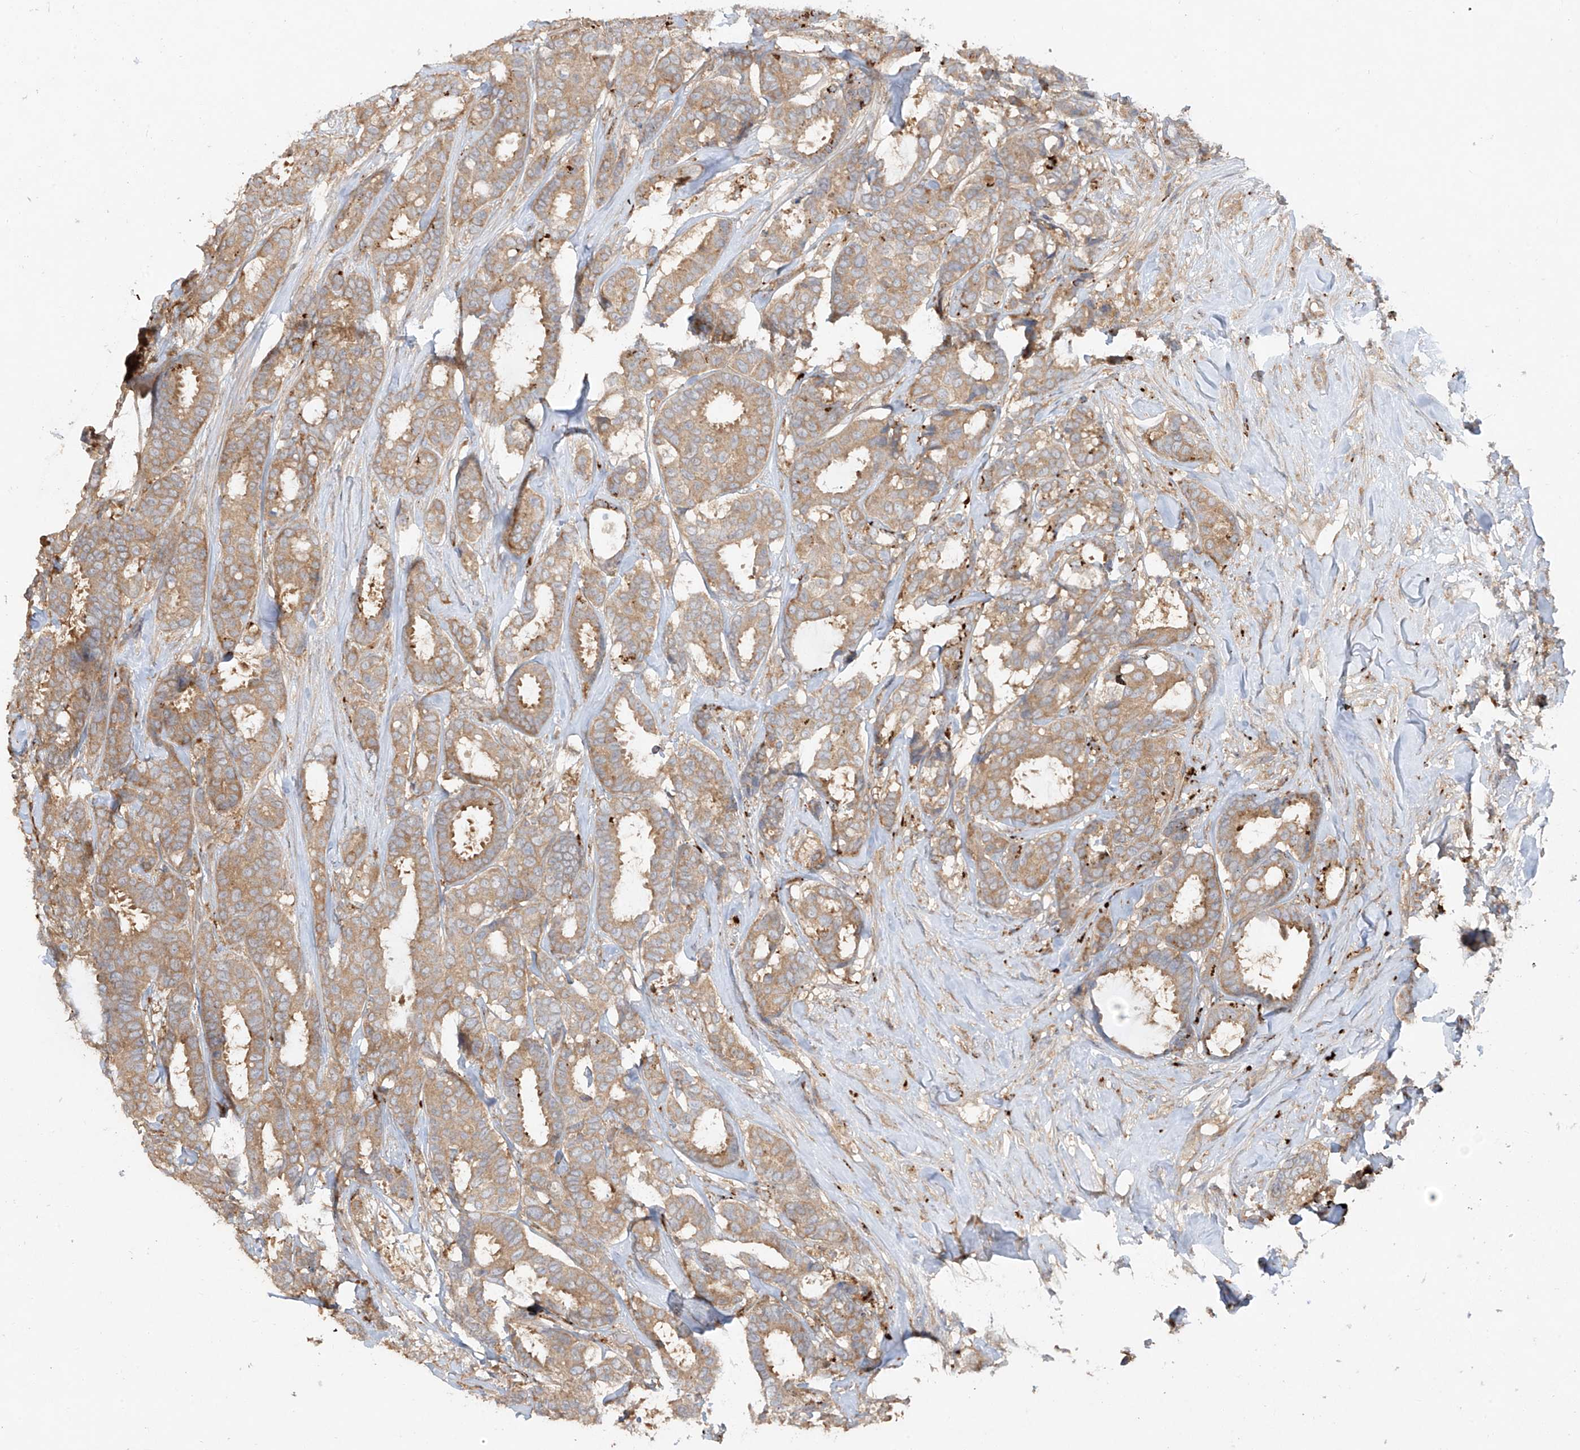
{"staining": {"intensity": "moderate", "quantity": ">75%", "location": "cytoplasmic/membranous"}, "tissue": "breast cancer", "cell_type": "Tumor cells", "image_type": "cancer", "snomed": [{"axis": "morphology", "description": "Duct carcinoma"}, {"axis": "topography", "description": "Breast"}], "caption": "This histopathology image demonstrates IHC staining of intraductal carcinoma (breast), with medium moderate cytoplasmic/membranous expression in approximately >75% of tumor cells.", "gene": "LDAH", "patient": {"sex": "female", "age": 87}}